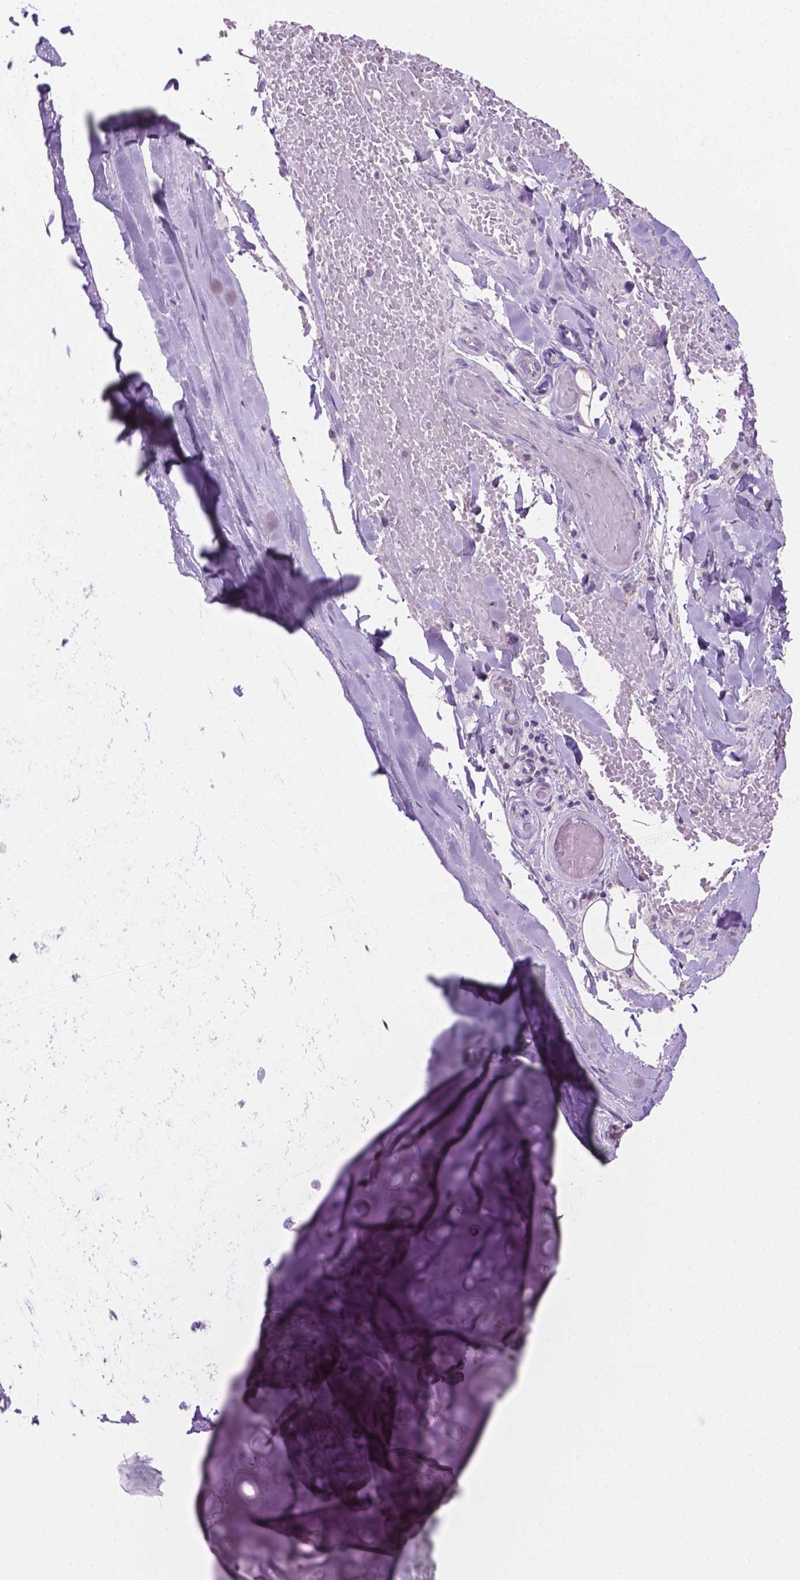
{"staining": {"intensity": "negative", "quantity": "none", "location": "none"}, "tissue": "adipose tissue", "cell_type": "Adipocytes", "image_type": "normal", "snomed": [{"axis": "morphology", "description": "Normal tissue, NOS"}, {"axis": "topography", "description": "Cartilage tissue"}, {"axis": "topography", "description": "Bronchus"}], "caption": "Immunohistochemical staining of unremarkable human adipose tissue demonstrates no significant positivity in adipocytes. (DAB (3,3'-diaminobenzidine) immunohistochemistry with hematoxylin counter stain).", "gene": "CSPG5", "patient": {"sex": "male", "age": 64}}